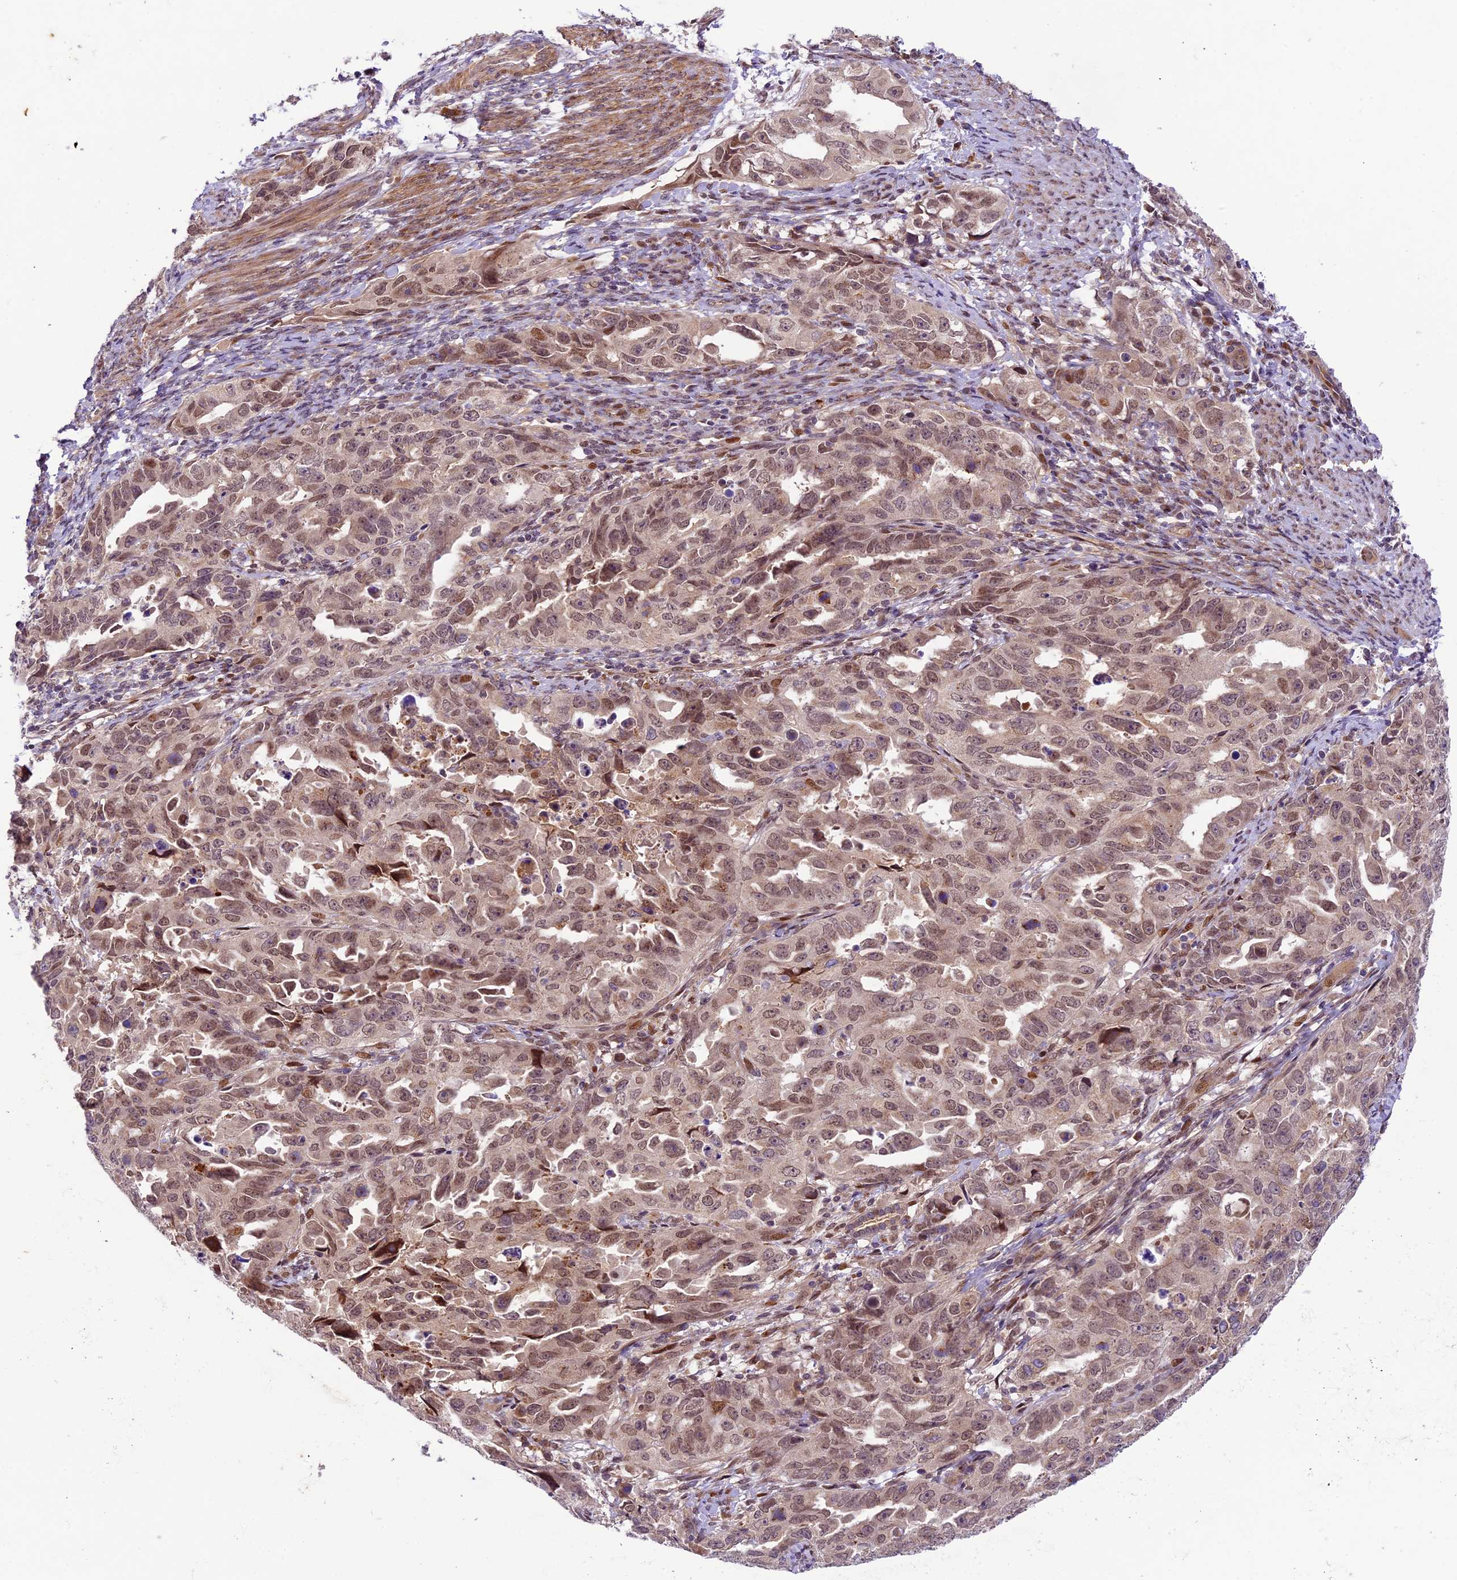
{"staining": {"intensity": "moderate", "quantity": ">75%", "location": "nuclear"}, "tissue": "endometrial cancer", "cell_type": "Tumor cells", "image_type": "cancer", "snomed": [{"axis": "morphology", "description": "Adenocarcinoma, NOS"}, {"axis": "topography", "description": "Endometrium"}], "caption": "Immunohistochemical staining of endometrial adenocarcinoma displays moderate nuclear protein expression in approximately >75% of tumor cells. Ihc stains the protein in brown and the nuclei are stained blue.", "gene": "NEK8", "patient": {"sex": "female", "age": 65}}